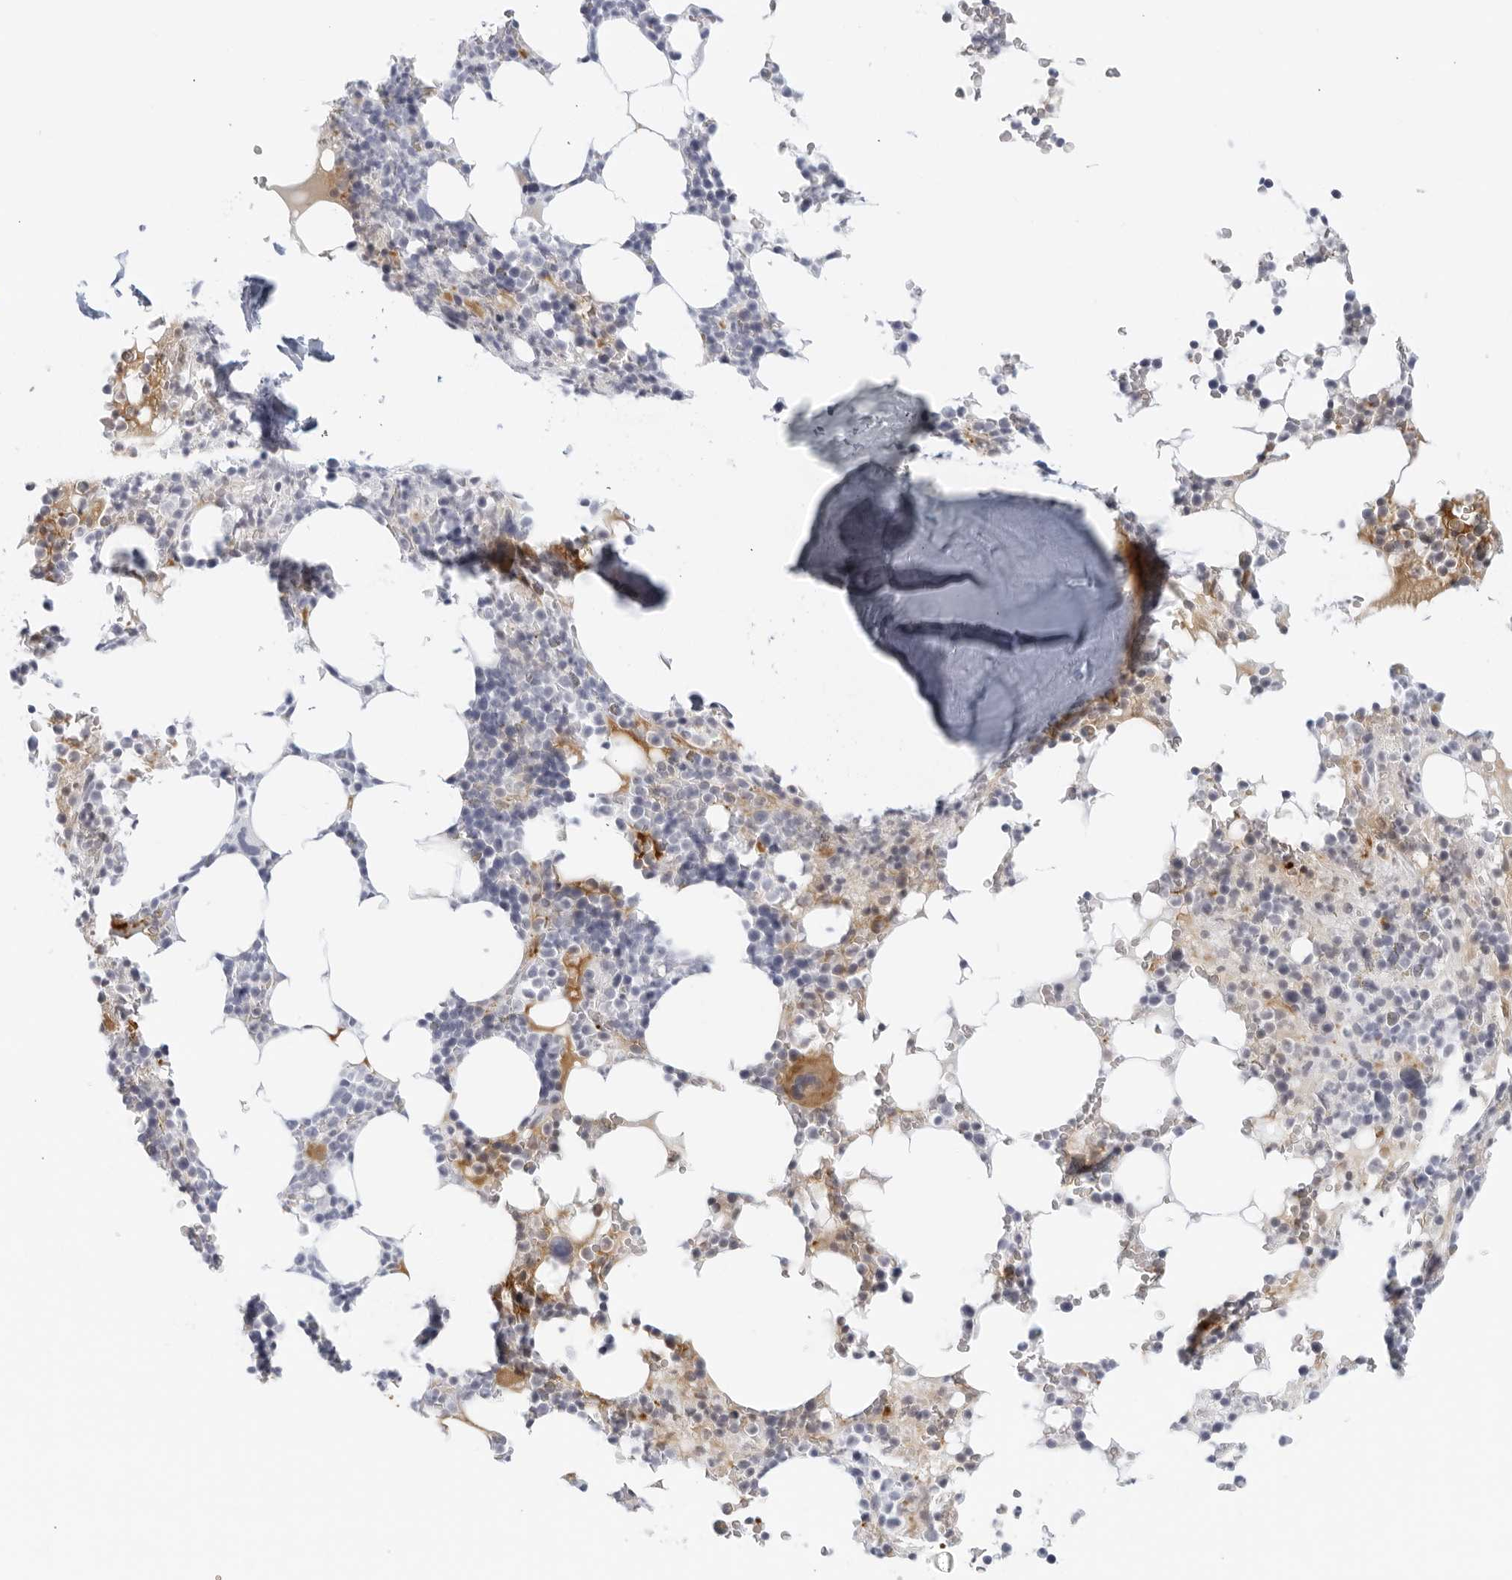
{"staining": {"intensity": "moderate", "quantity": "<25%", "location": "cytoplasmic/membranous"}, "tissue": "bone marrow", "cell_type": "Hematopoietic cells", "image_type": "normal", "snomed": [{"axis": "morphology", "description": "Normal tissue, NOS"}, {"axis": "topography", "description": "Bone marrow"}], "caption": "The micrograph displays immunohistochemical staining of benign bone marrow. There is moderate cytoplasmic/membranous expression is present in about <25% of hematopoietic cells. (Stains: DAB in brown, nuclei in blue, Microscopy: brightfield microscopy at high magnification).", "gene": "FGG", "patient": {"sex": "male", "age": 58}}